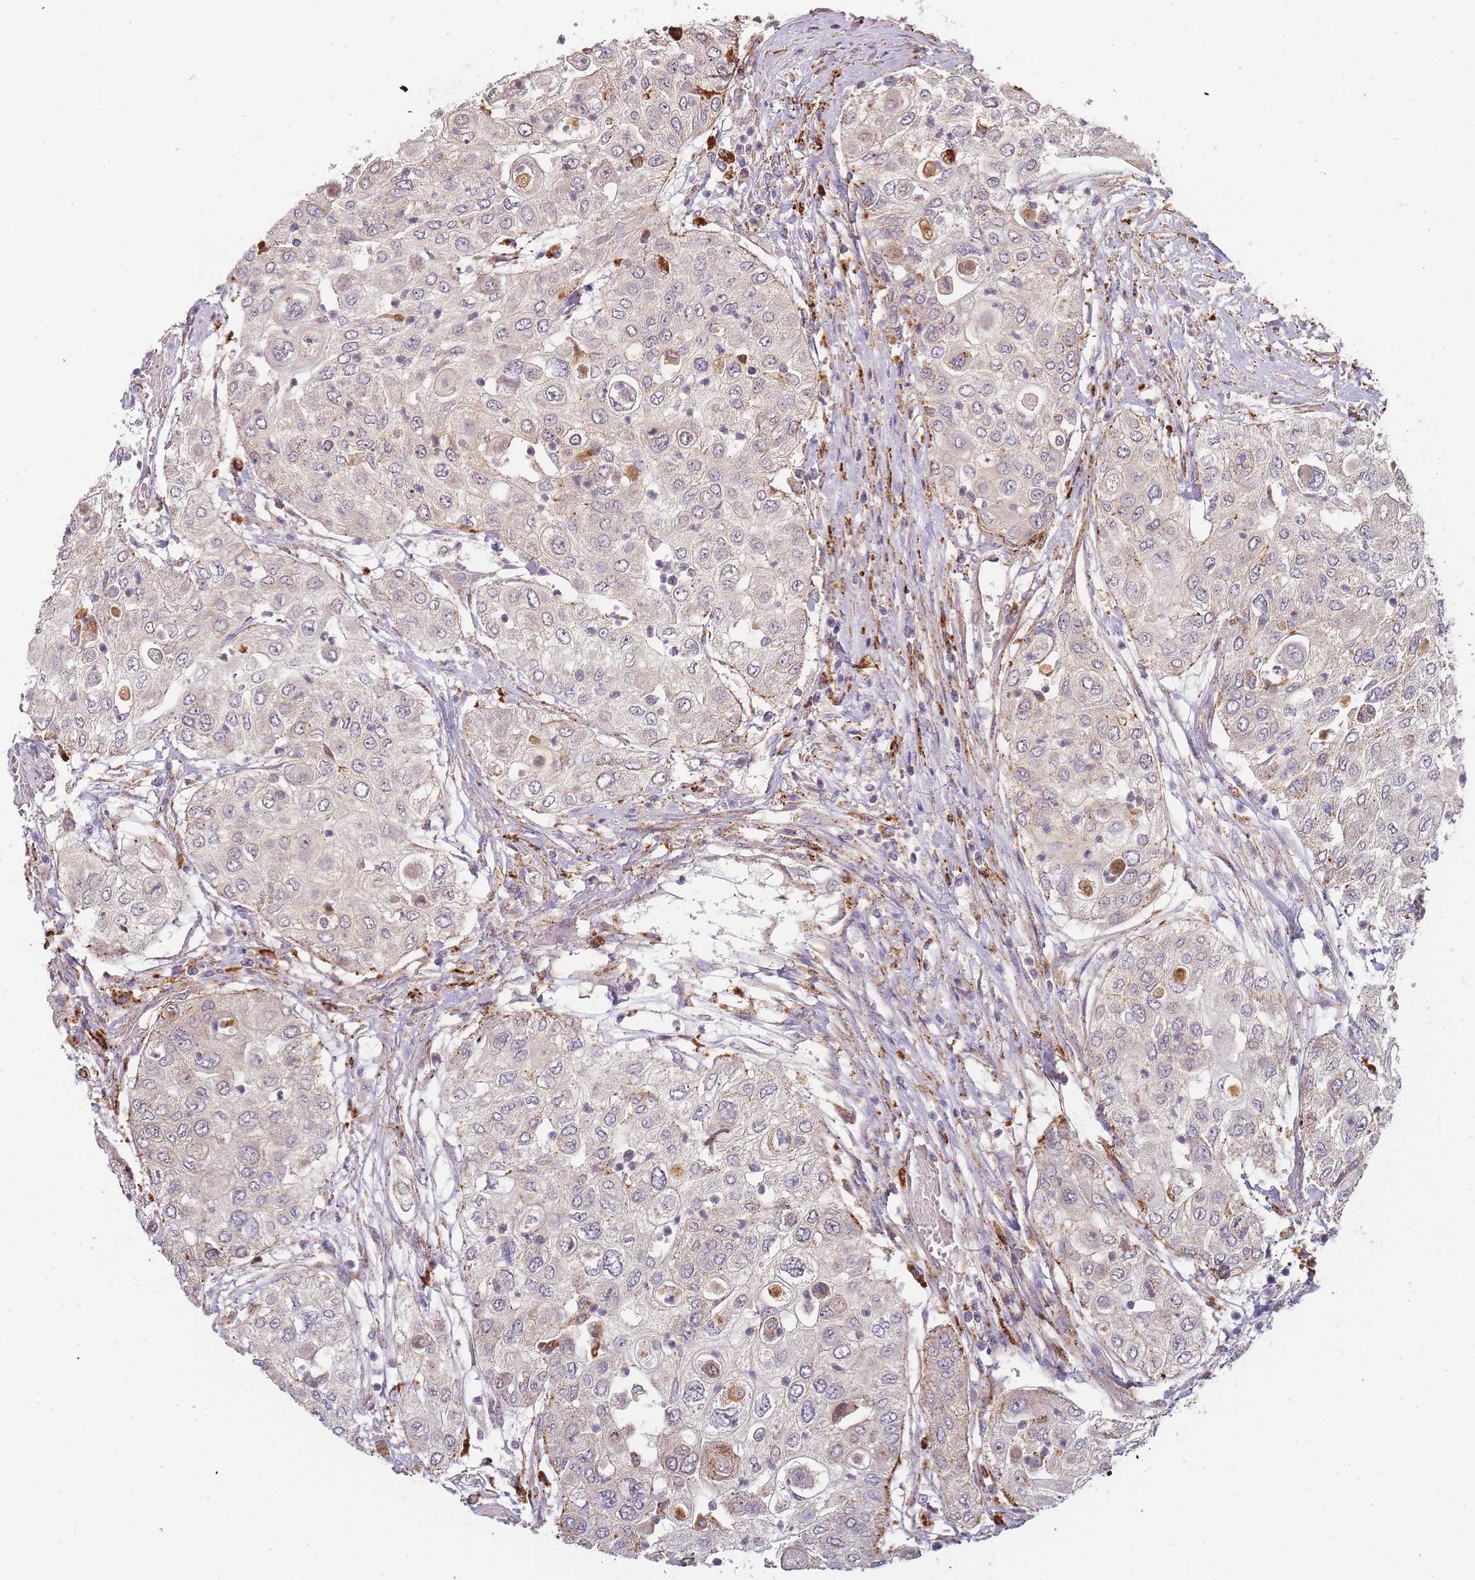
{"staining": {"intensity": "negative", "quantity": "none", "location": "none"}, "tissue": "urothelial cancer", "cell_type": "Tumor cells", "image_type": "cancer", "snomed": [{"axis": "morphology", "description": "Urothelial carcinoma, High grade"}, {"axis": "topography", "description": "Urinary bladder"}], "caption": "IHC of human urothelial cancer shows no positivity in tumor cells.", "gene": "ATG5", "patient": {"sex": "female", "age": 79}}